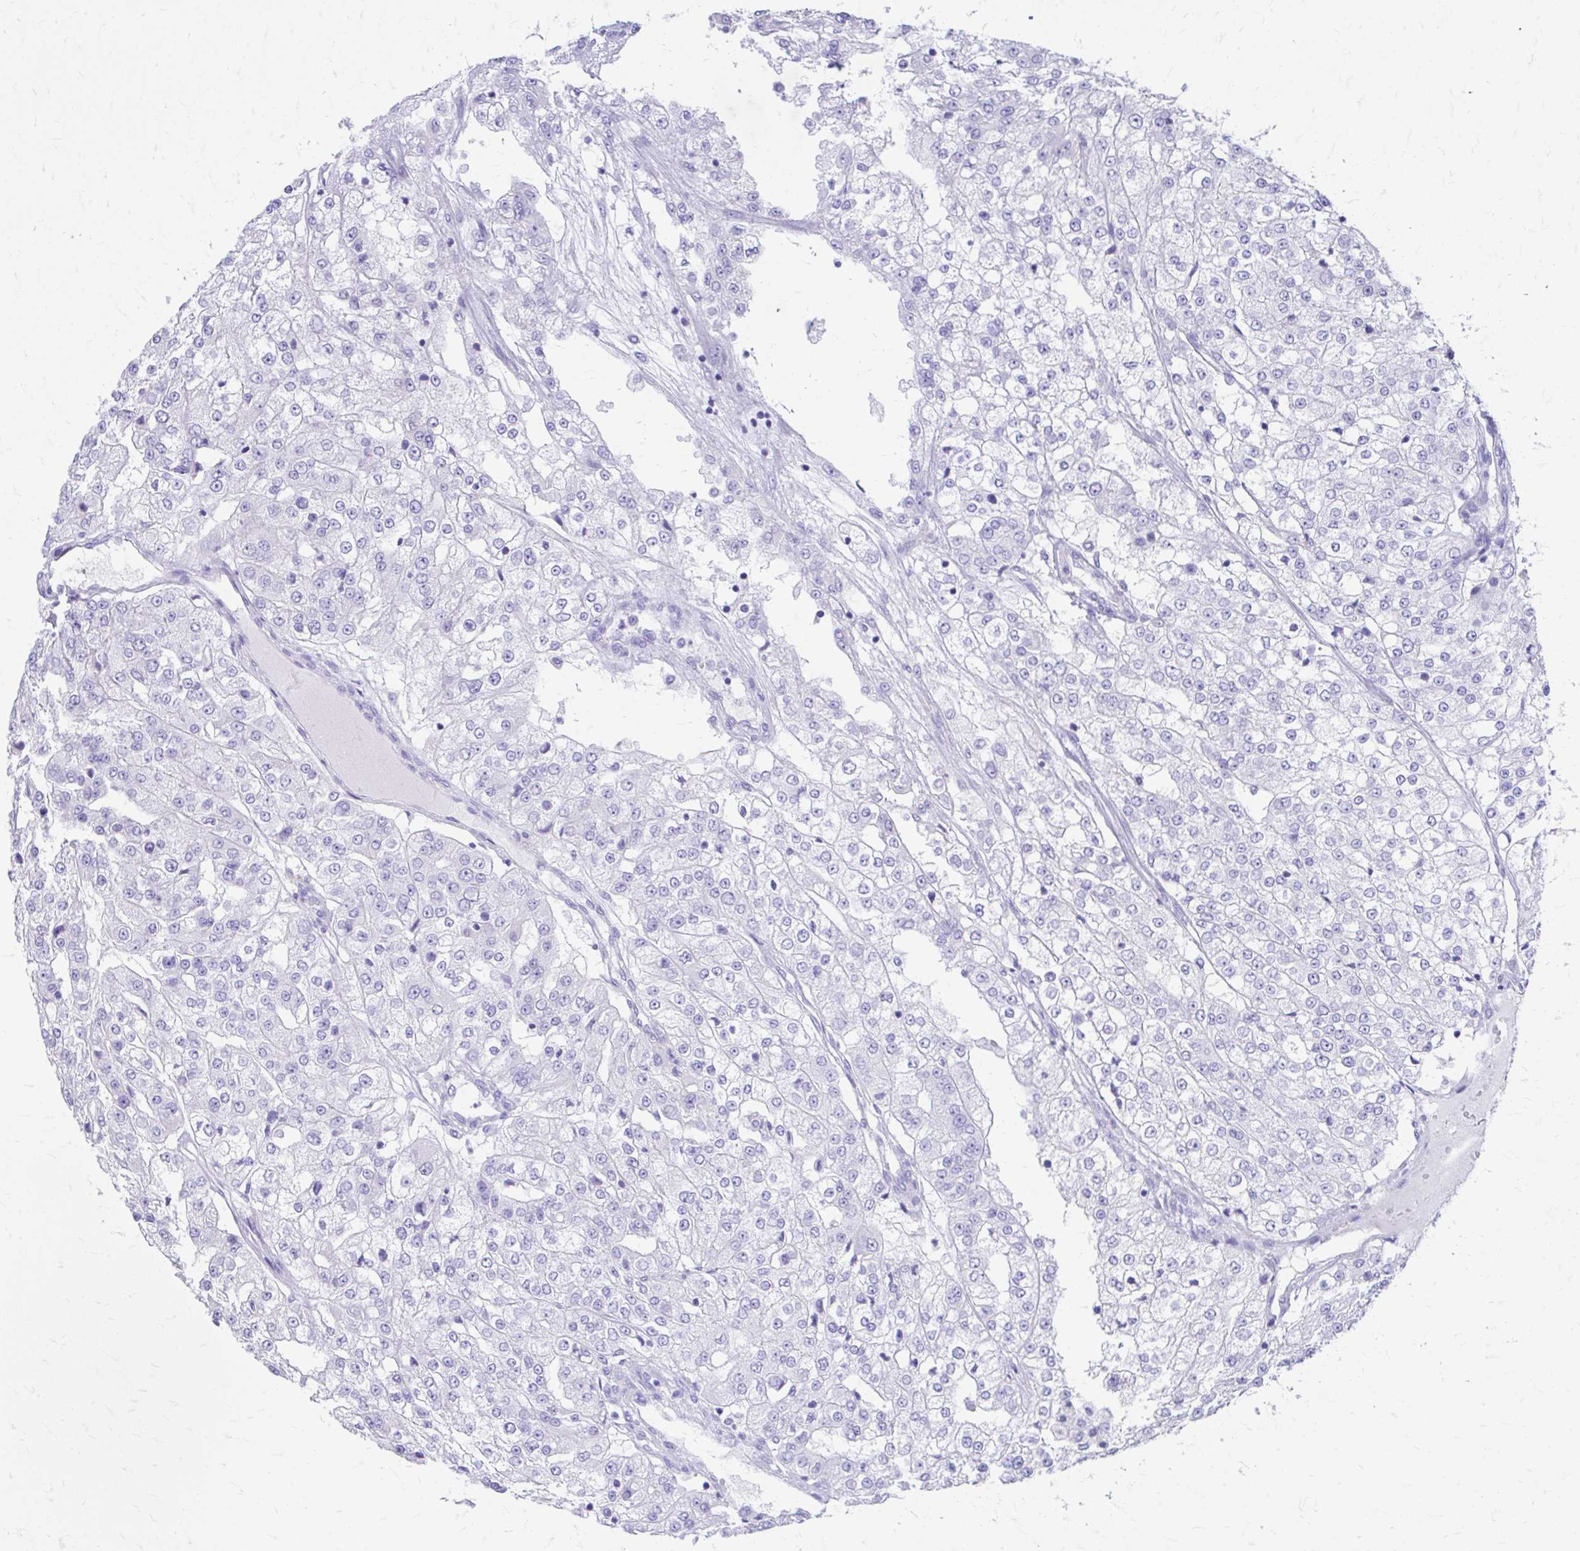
{"staining": {"intensity": "negative", "quantity": "none", "location": "none"}, "tissue": "renal cancer", "cell_type": "Tumor cells", "image_type": "cancer", "snomed": [{"axis": "morphology", "description": "Adenocarcinoma, NOS"}, {"axis": "topography", "description": "Kidney"}], "caption": "A photomicrograph of renal adenocarcinoma stained for a protein exhibits no brown staining in tumor cells.", "gene": "KRIT1", "patient": {"sex": "female", "age": 63}}